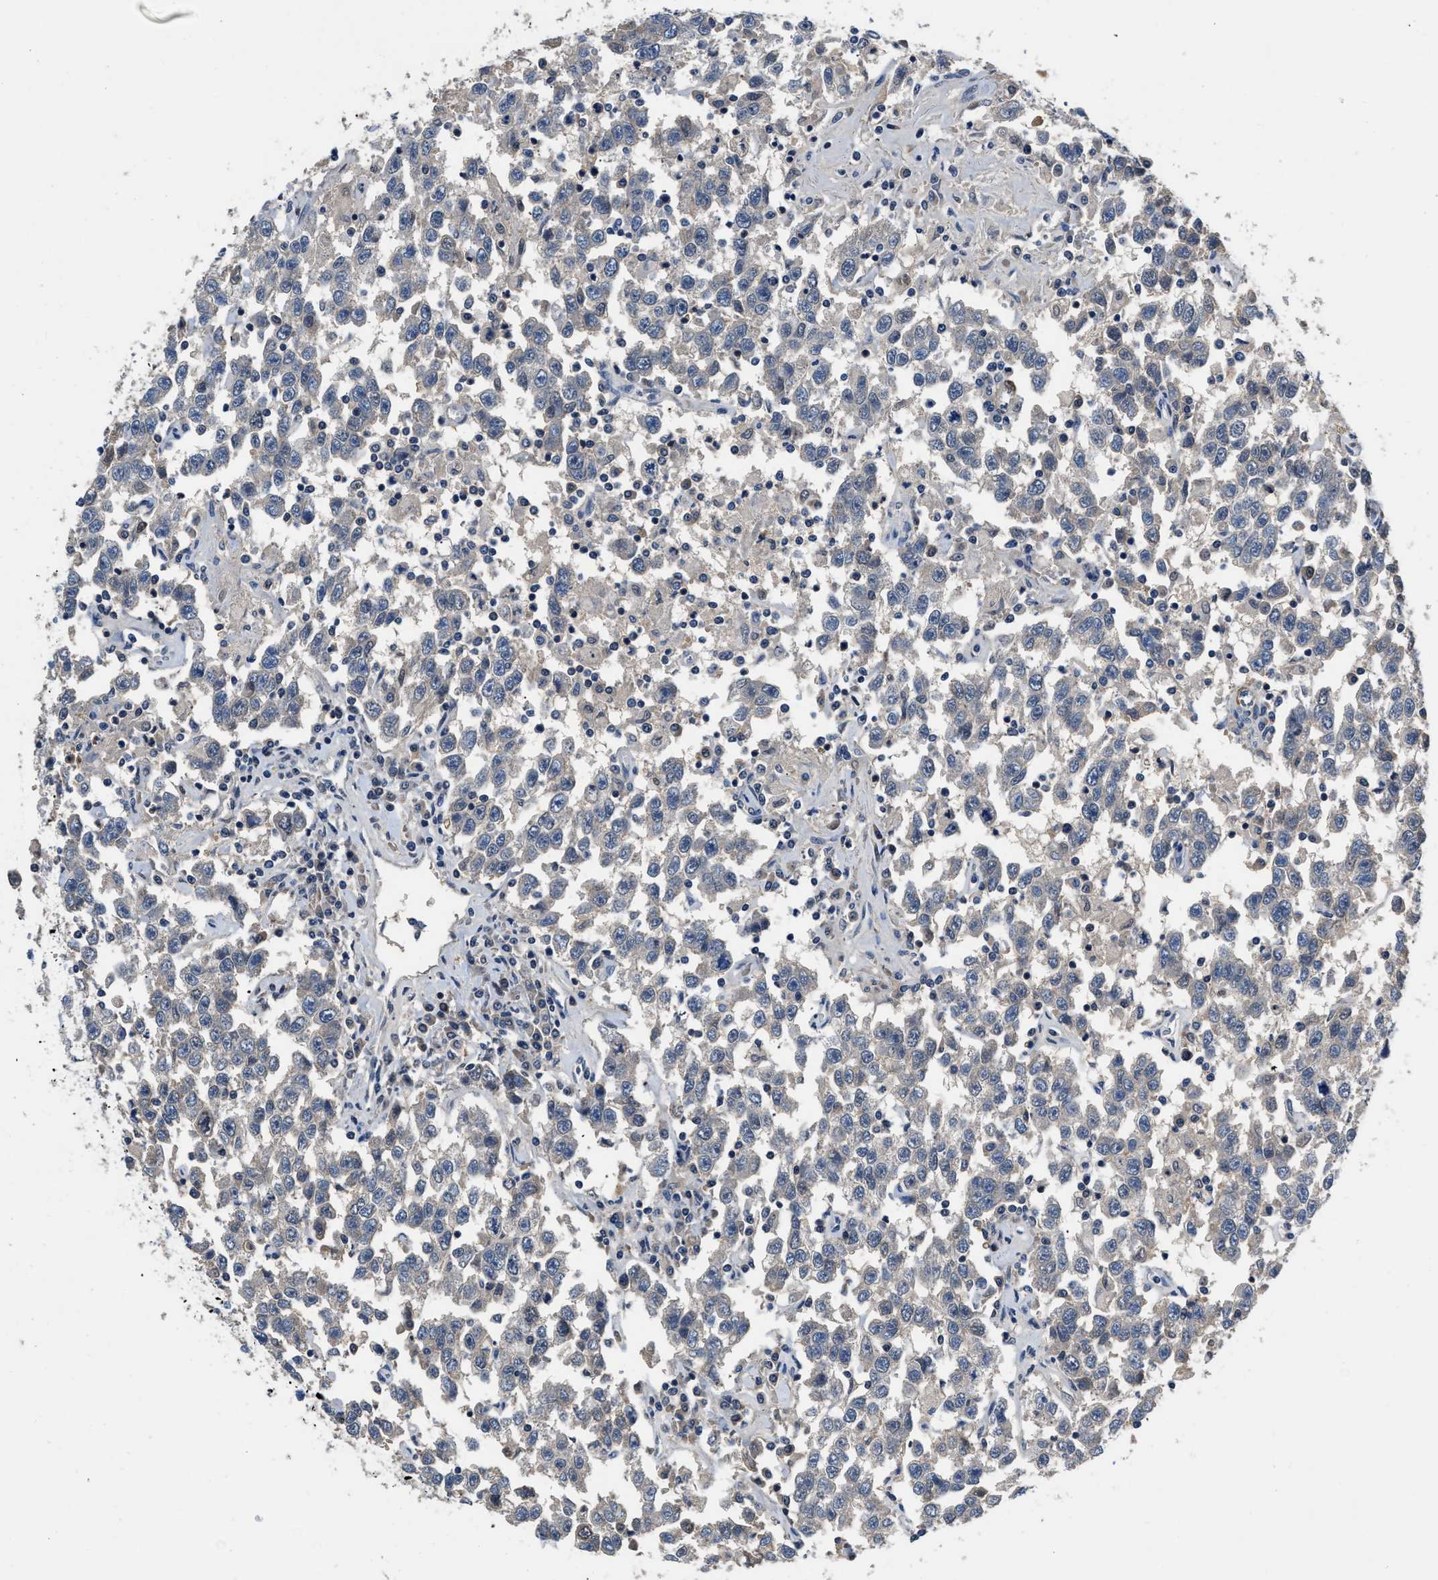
{"staining": {"intensity": "negative", "quantity": "none", "location": "none"}, "tissue": "testis cancer", "cell_type": "Tumor cells", "image_type": "cancer", "snomed": [{"axis": "morphology", "description": "Seminoma, NOS"}, {"axis": "topography", "description": "Testis"}], "caption": "Tumor cells show no significant protein staining in testis seminoma.", "gene": "LANCL2", "patient": {"sex": "male", "age": 41}}